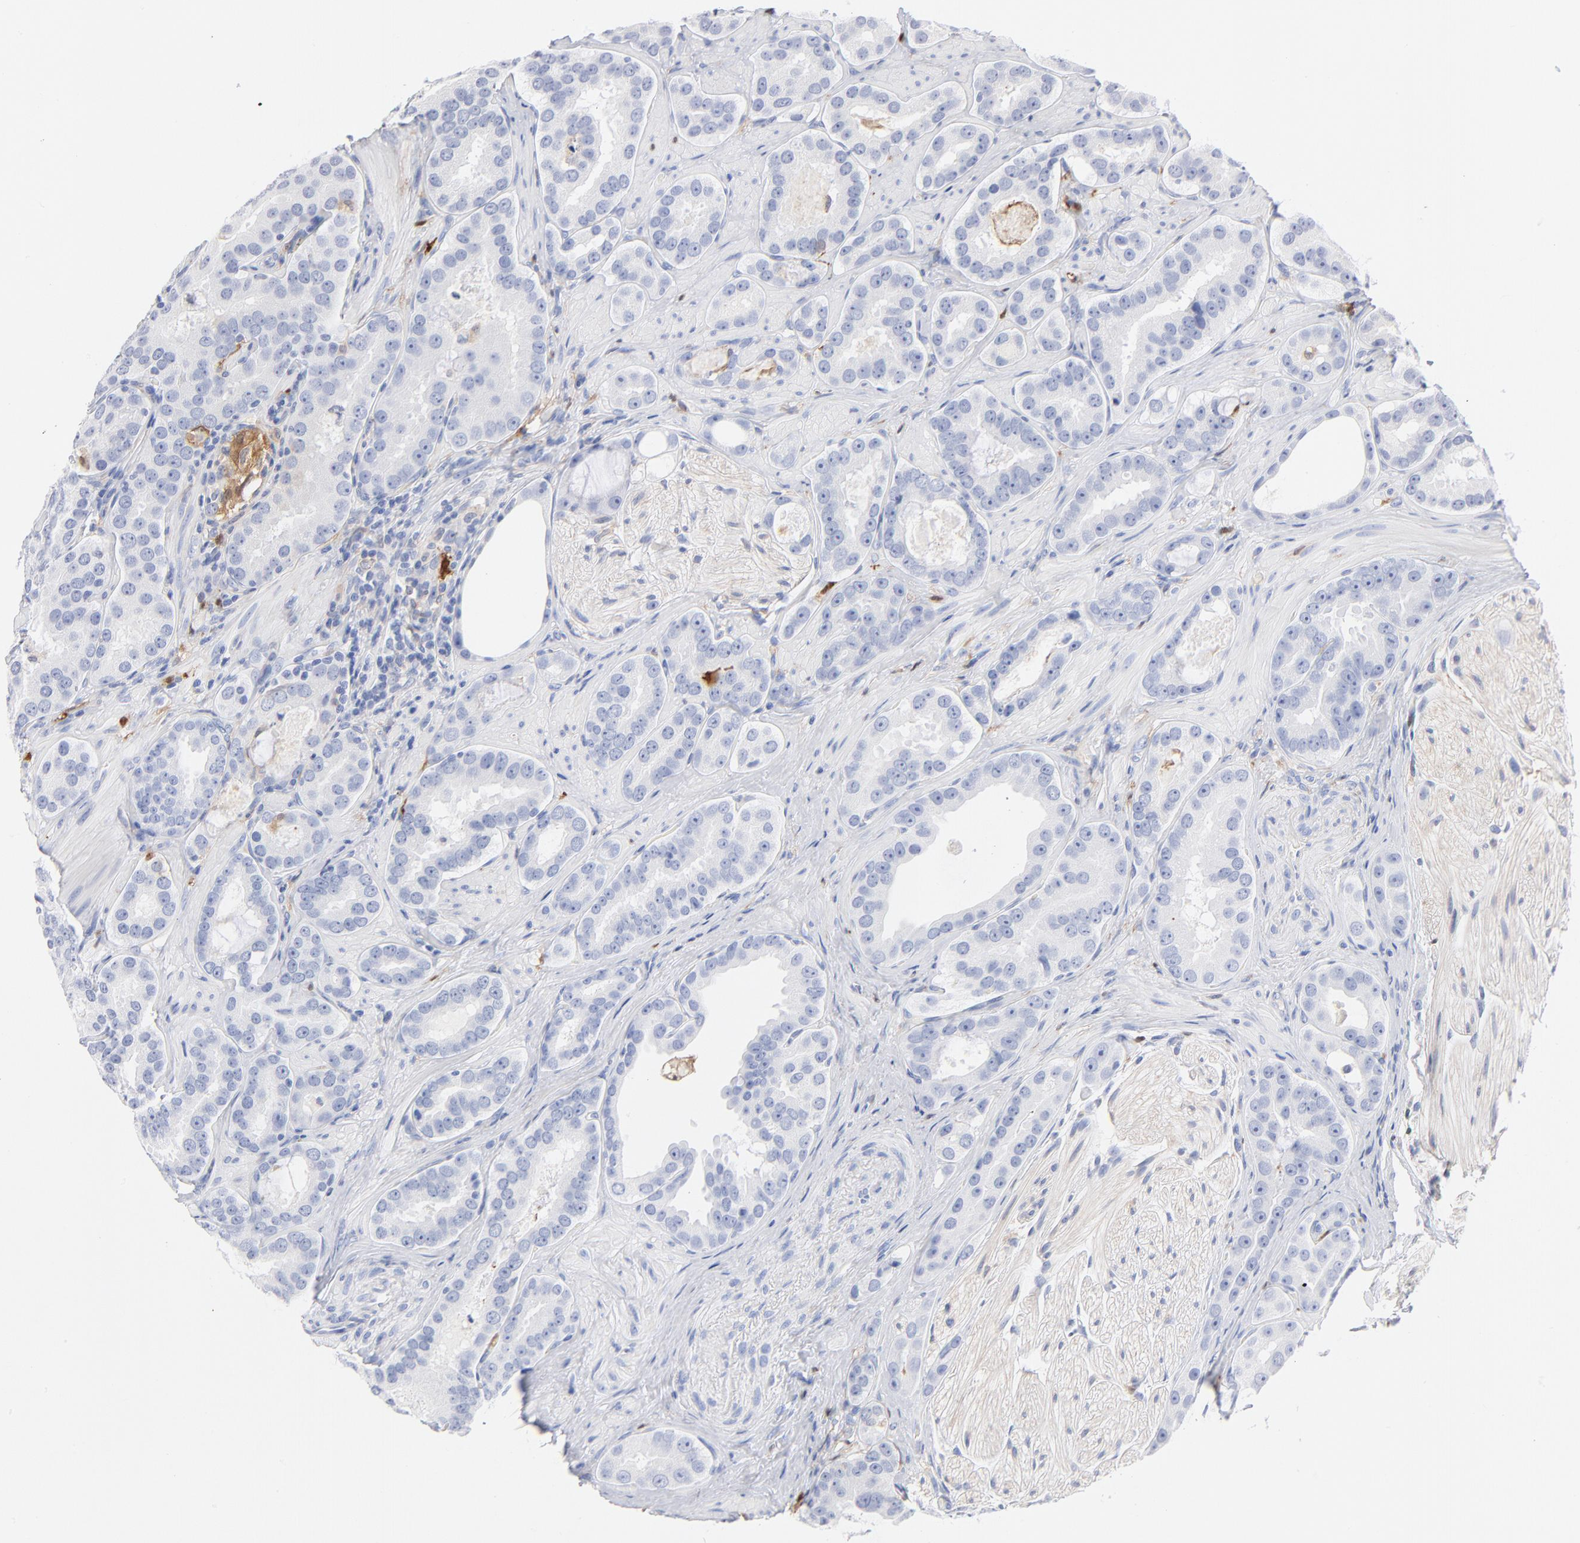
{"staining": {"intensity": "negative", "quantity": "none", "location": "none"}, "tissue": "prostate cancer", "cell_type": "Tumor cells", "image_type": "cancer", "snomed": [{"axis": "morphology", "description": "Adenocarcinoma, Low grade"}, {"axis": "topography", "description": "Prostate"}], "caption": "Immunohistochemistry image of neoplastic tissue: human low-grade adenocarcinoma (prostate) stained with DAB (3,3'-diaminobenzidine) shows no significant protein staining in tumor cells. (DAB (3,3'-diaminobenzidine) immunohistochemistry, high magnification).", "gene": "IFIT2", "patient": {"sex": "male", "age": 59}}